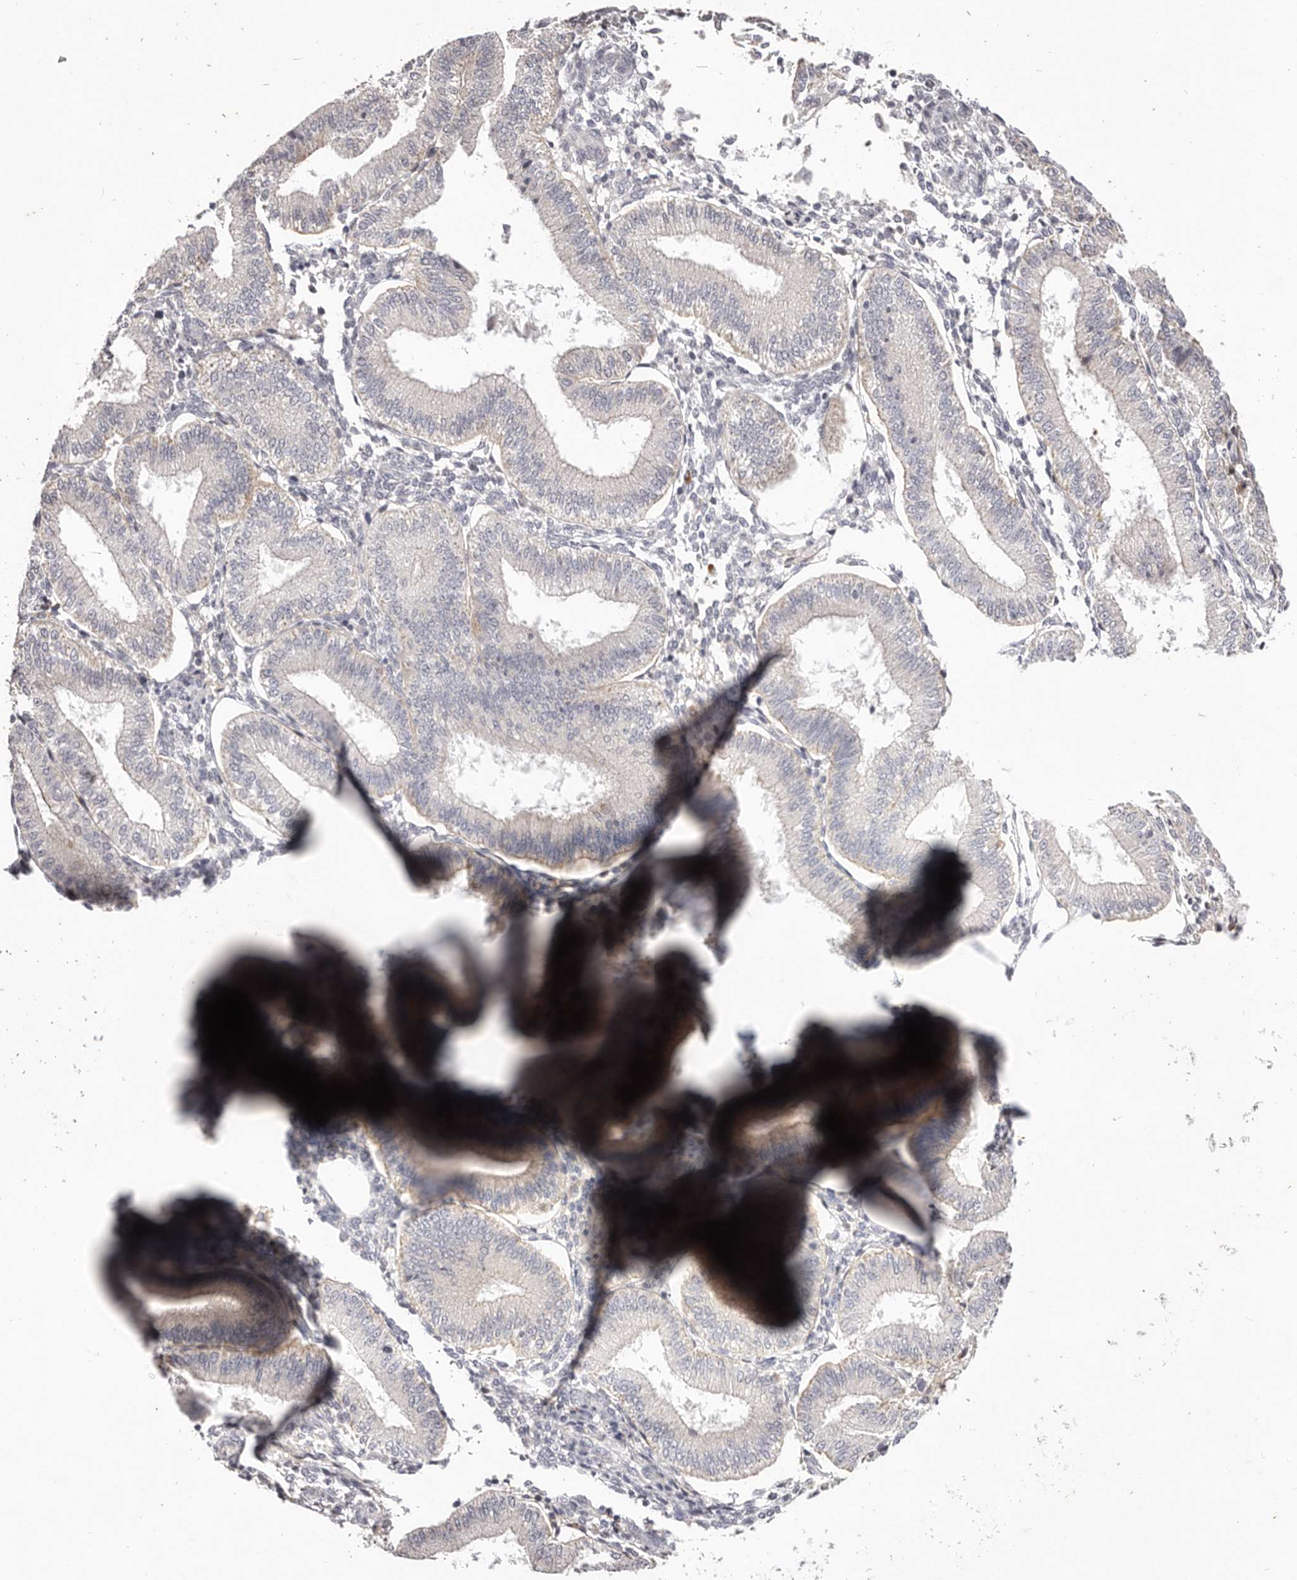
{"staining": {"intensity": "negative", "quantity": "none", "location": "none"}, "tissue": "endometrium", "cell_type": "Cells in endometrial stroma", "image_type": "normal", "snomed": [{"axis": "morphology", "description": "Normal tissue, NOS"}, {"axis": "topography", "description": "Endometrium"}], "caption": "Immunohistochemical staining of normal human endometrium exhibits no significant staining in cells in endometrial stroma.", "gene": "GARNL3", "patient": {"sex": "female", "age": 39}}